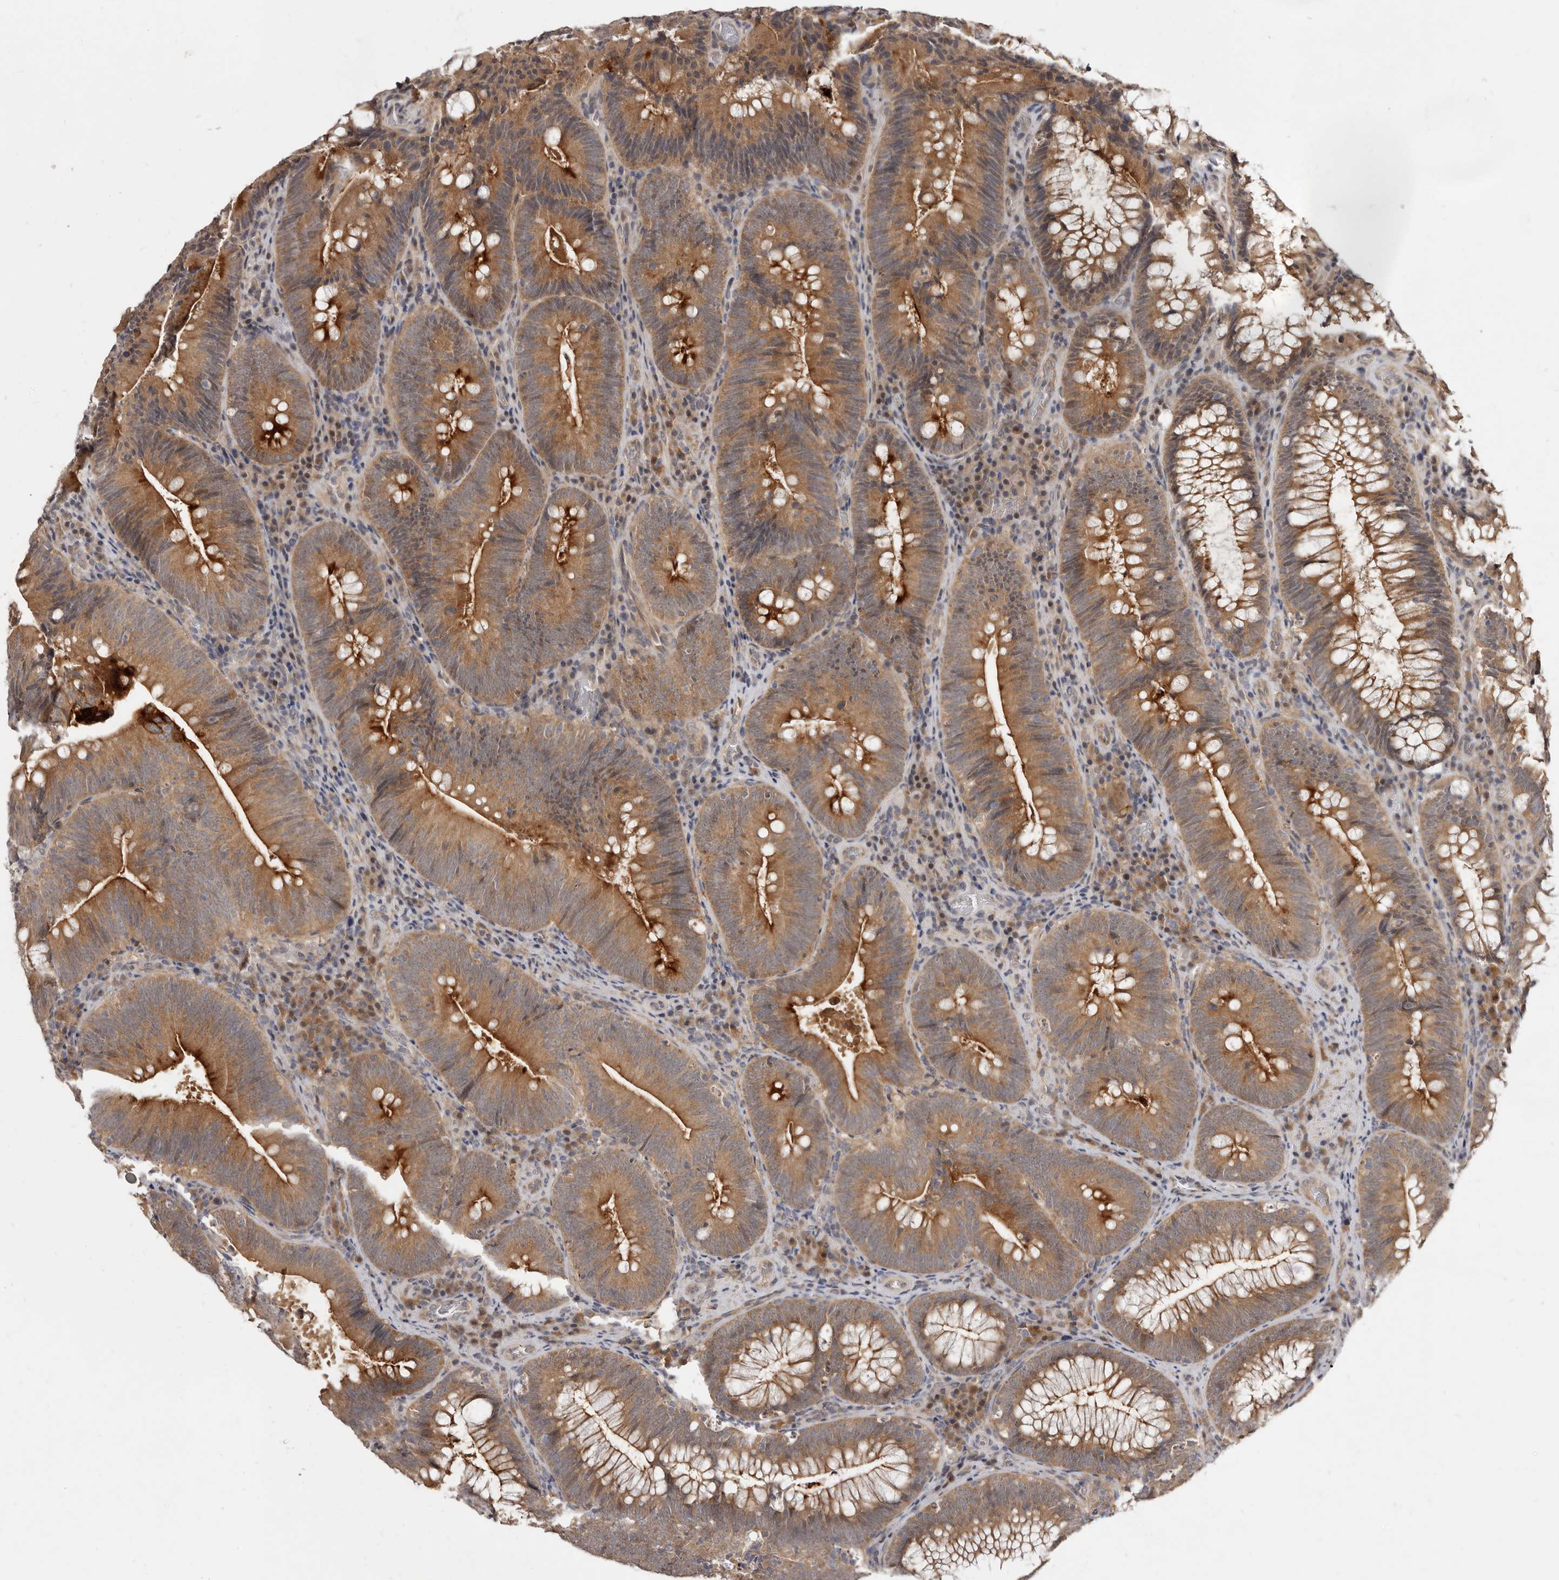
{"staining": {"intensity": "strong", "quantity": "25%-75%", "location": "cytoplasmic/membranous"}, "tissue": "colorectal cancer", "cell_type": "Tumor cells", "image_type": "cancer", "snomed": [{"axis": "morphology", "description": "Normal tissue, NOS"}, {"axis": "topography", "description": "Colon"}], "caption": "Protein staining displays strong cytoplasmic/membranous expression in about 25%-75% of tumor cells in colorectal cancer. The staining was performed using DAB to visualize the protein expression in brown, while the nuclei were stained in blue with hematoxylin (Magnification: 20x).", "gene": "INAVA", "patient": {"sex": "female", "age": 82}}